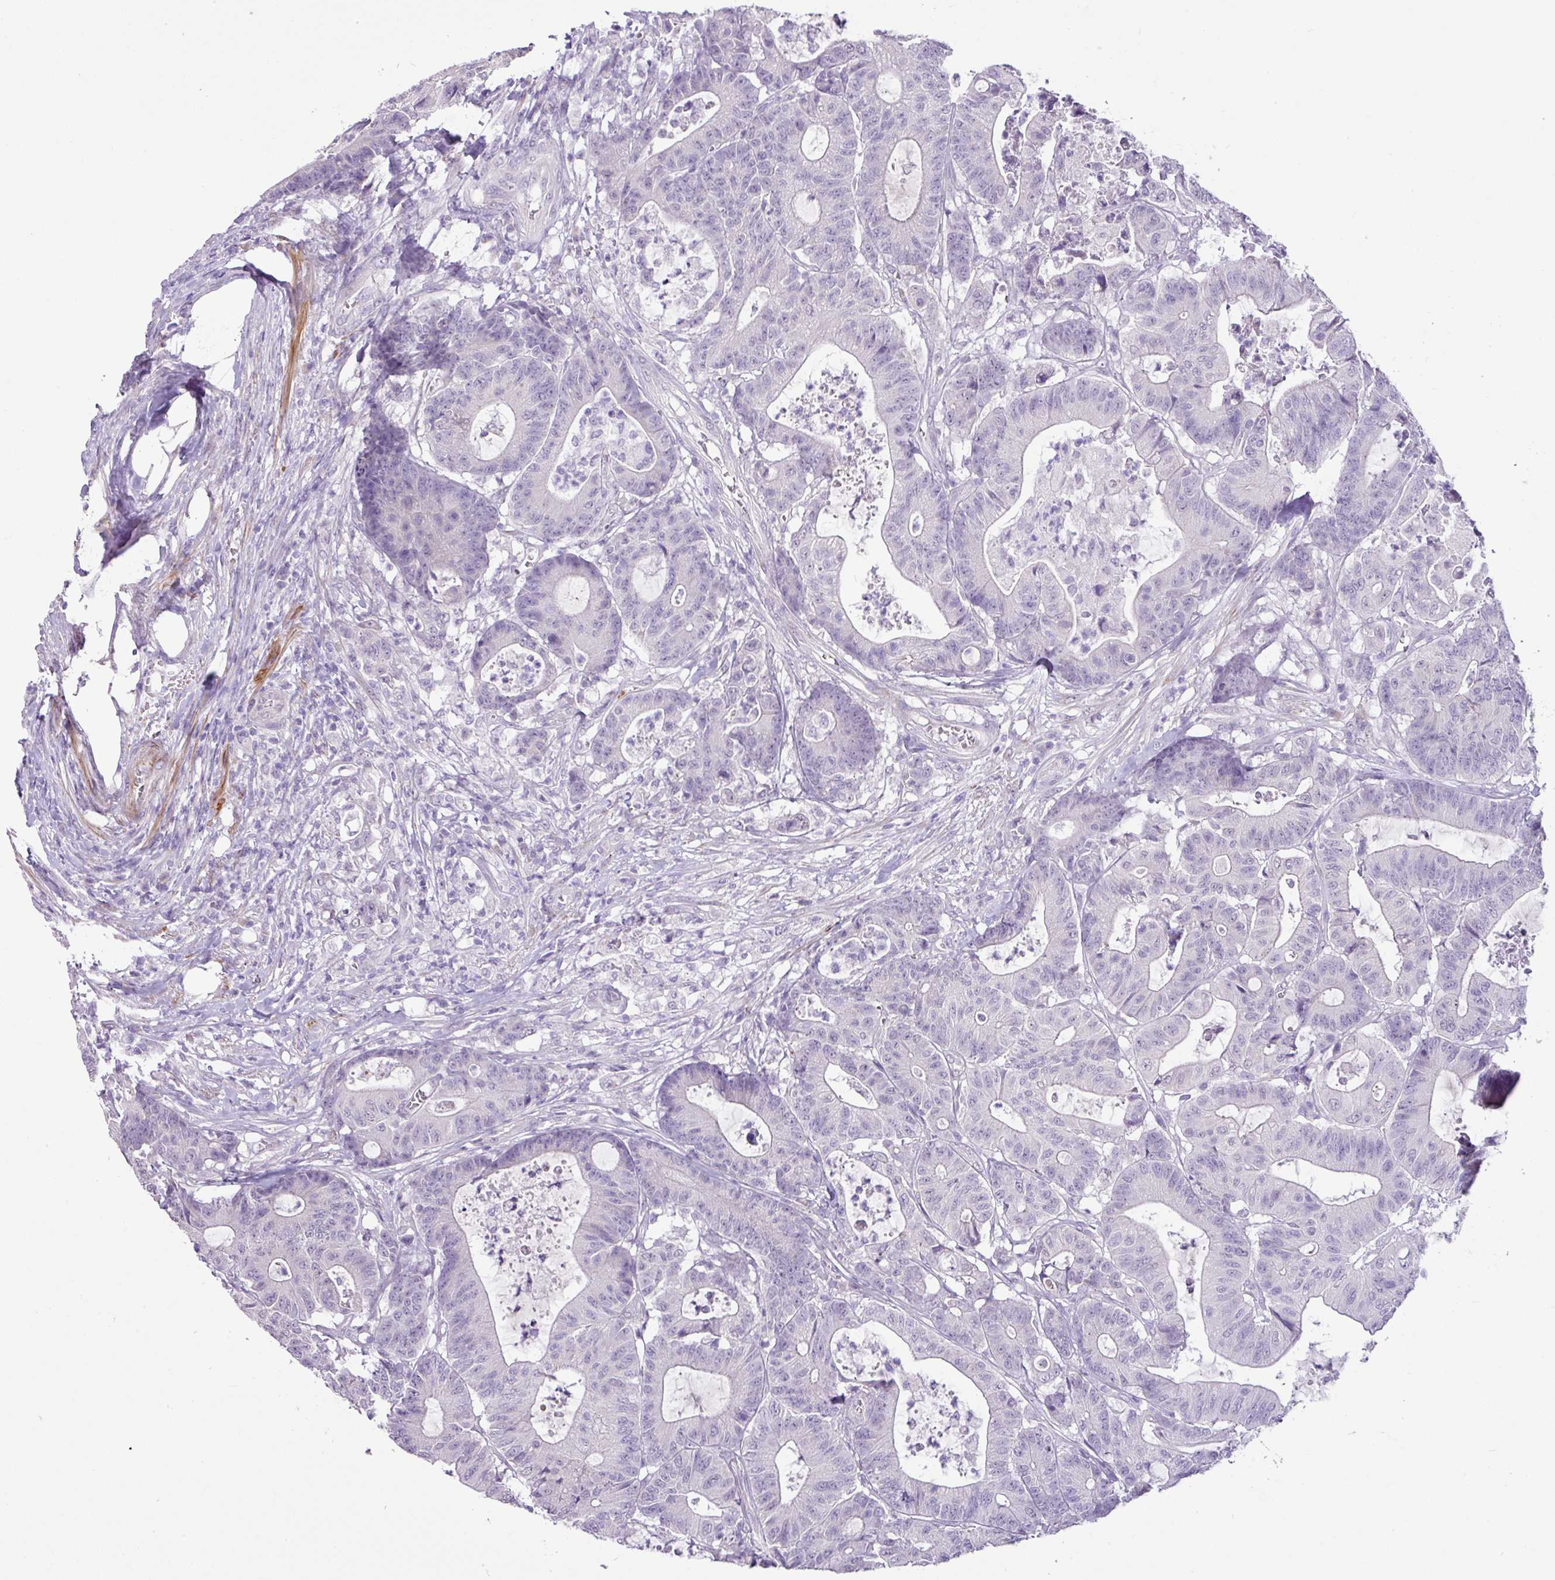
{"staining": {"intensity": "negative", "quantity": "none", "location": "none"}, "tissue": "colorectal cancer", "cell_type": "Tumor cells", "image_type": "cancer", "snomed": [{"axis": "morphology", "description": "Adenocarcinoma, NOS"}, {"axis": "topography", "description": "Colon"}], "caption": "This is an immunohistochemistry (IHC) image of adenocarcinoma (colorectal). There is no positivity in tumor cells.", "gene": "DIP2A", "patient": {"sex": "female", "age": 84}}